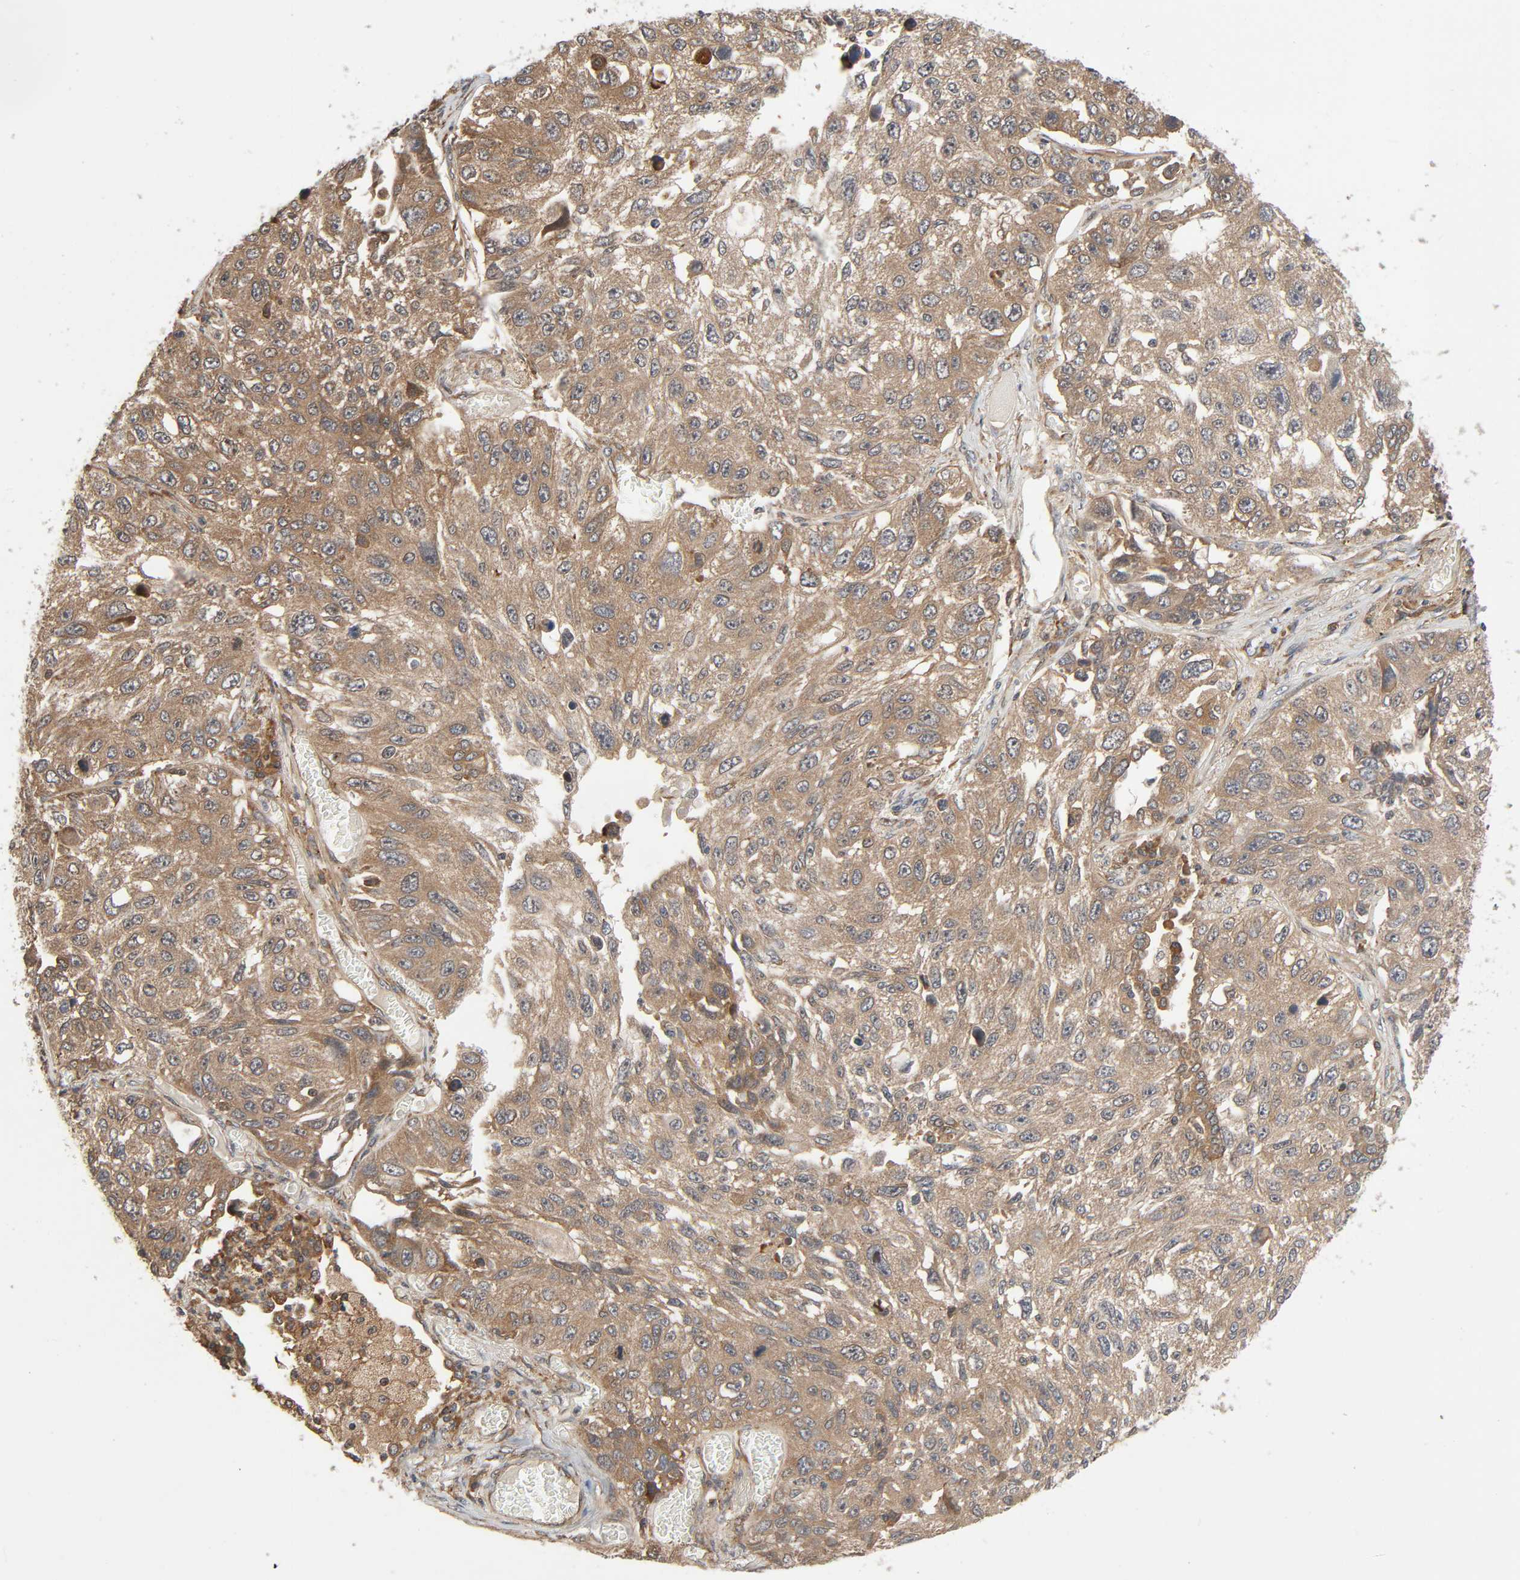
{"staining": {"intensity": "moderate", "quantity": ">75%", "location": "cytoplasmic/membranous"}, "tissue": "lung cancer", "cell_type": "Tumor cells", "image_type": "cancer", "snomed": [{"axis": "morphology", "description": "Squamous cell carcinoma, NOS"}, {"axis": "topography", "description": "Lung"}], "caption": "Immunohistochemical staining of lung squamous cell carcinoma exhibits medium levels of moderate cytoplasmic/membranous protein positivity in approximately >75% of tumor cells. The protein is stained brown, and the nuclei are stained in blue (DAB IHC with brightfield microscopy, high magnification).", "gene": "PPP2R1B", "patient": {"sex": "male", "age": 71}}